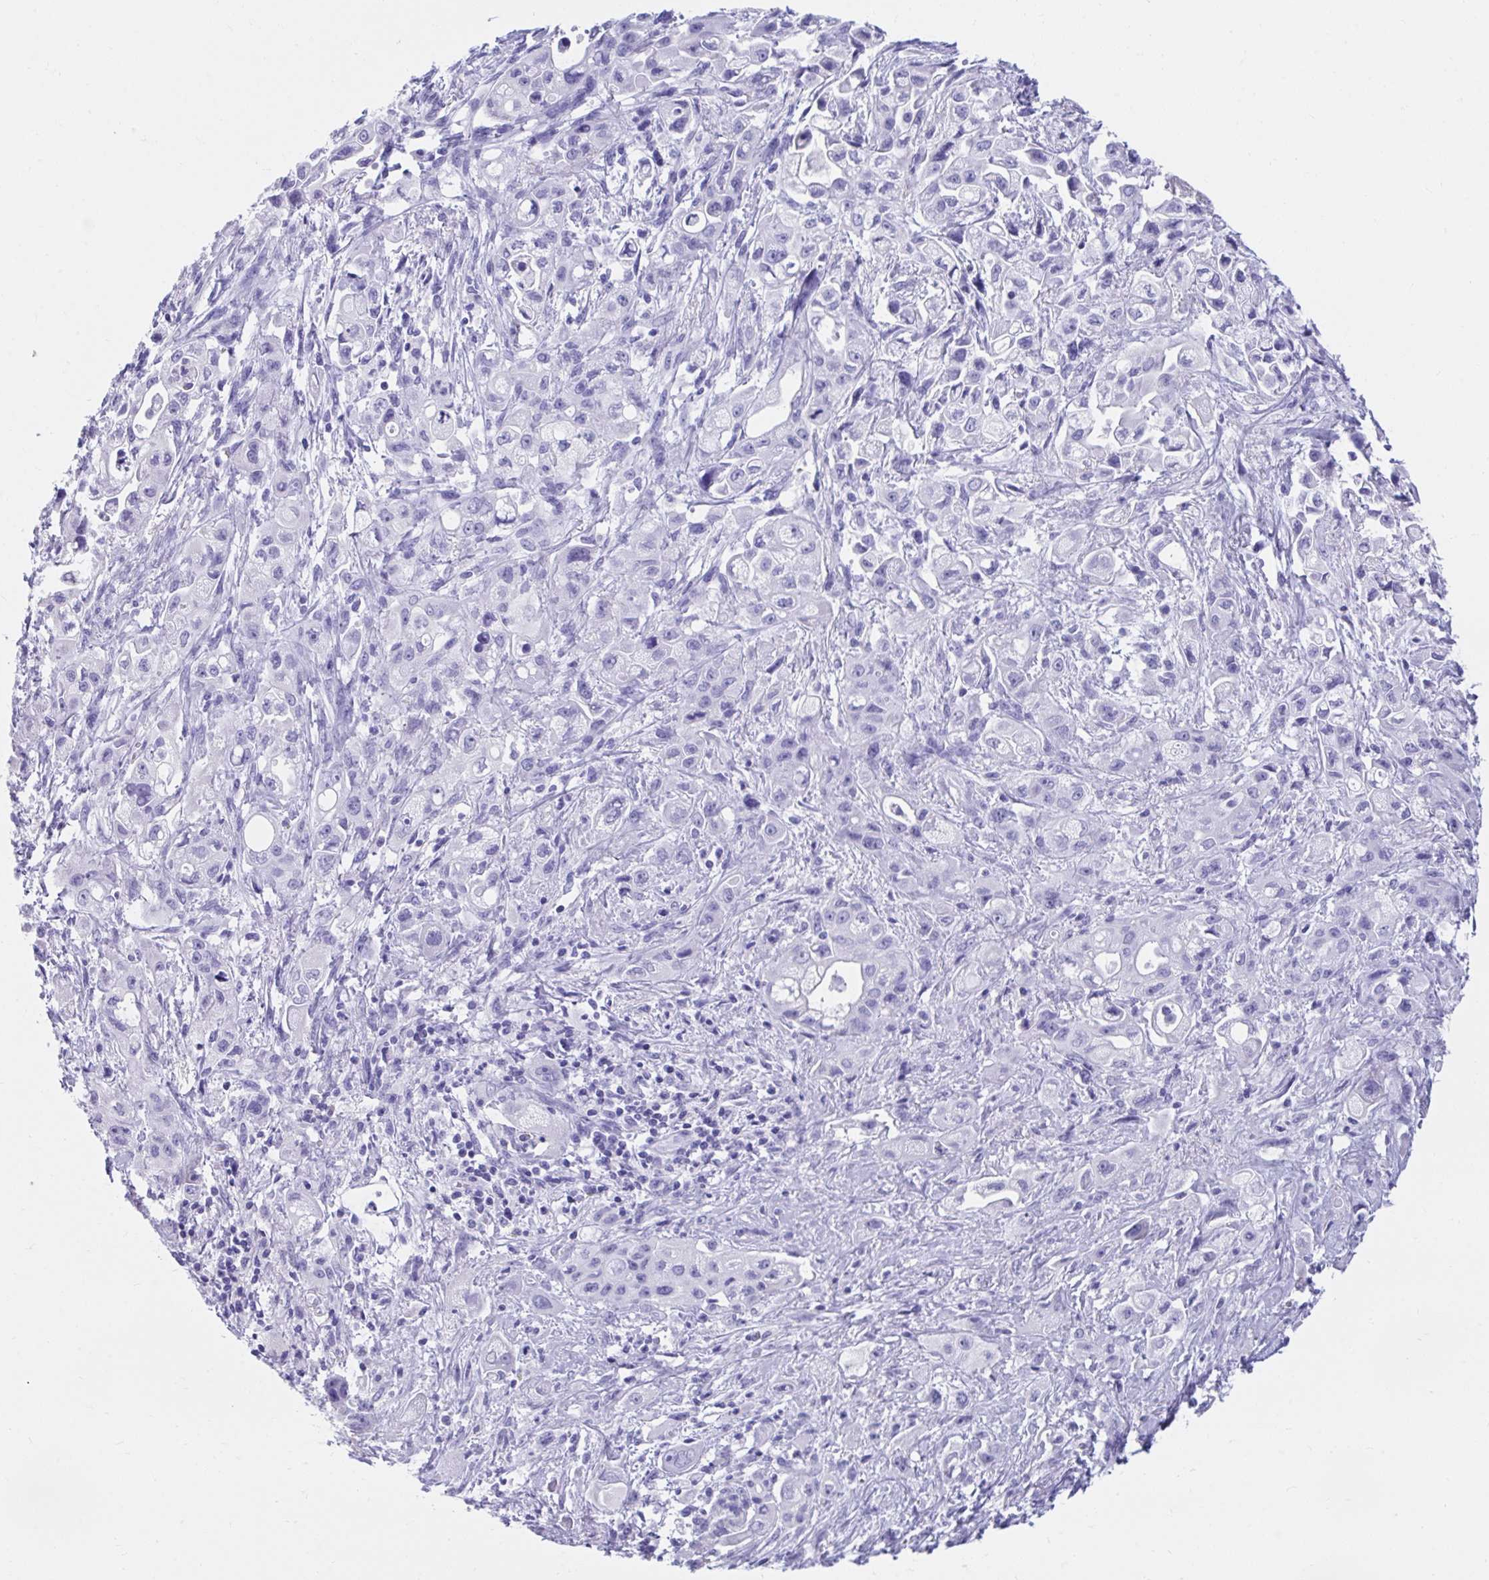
{"staining": {"intensity": "negative", "quantity": "none", "location": "none"}, "tissue": "pancreatic cancer", "cell_type": "Tumor cells", "image_type": "cancer", "snomed": [{"axis": "morphology", "description": "Adenocarcinoma, NOS"}, {"axis": "topography", "description": "Pancreas"}], "caption": "A high-resolution micrograph shows immunohistochemistry (IHC) staining of adenocarcinoma (pancreatic), which demonstrates no significant positivity in tumor cells. (DAB IHC with hematoxylin counter stain).", "gene": "SMIM9", "patient": {"sex": "female", "age": 66}}